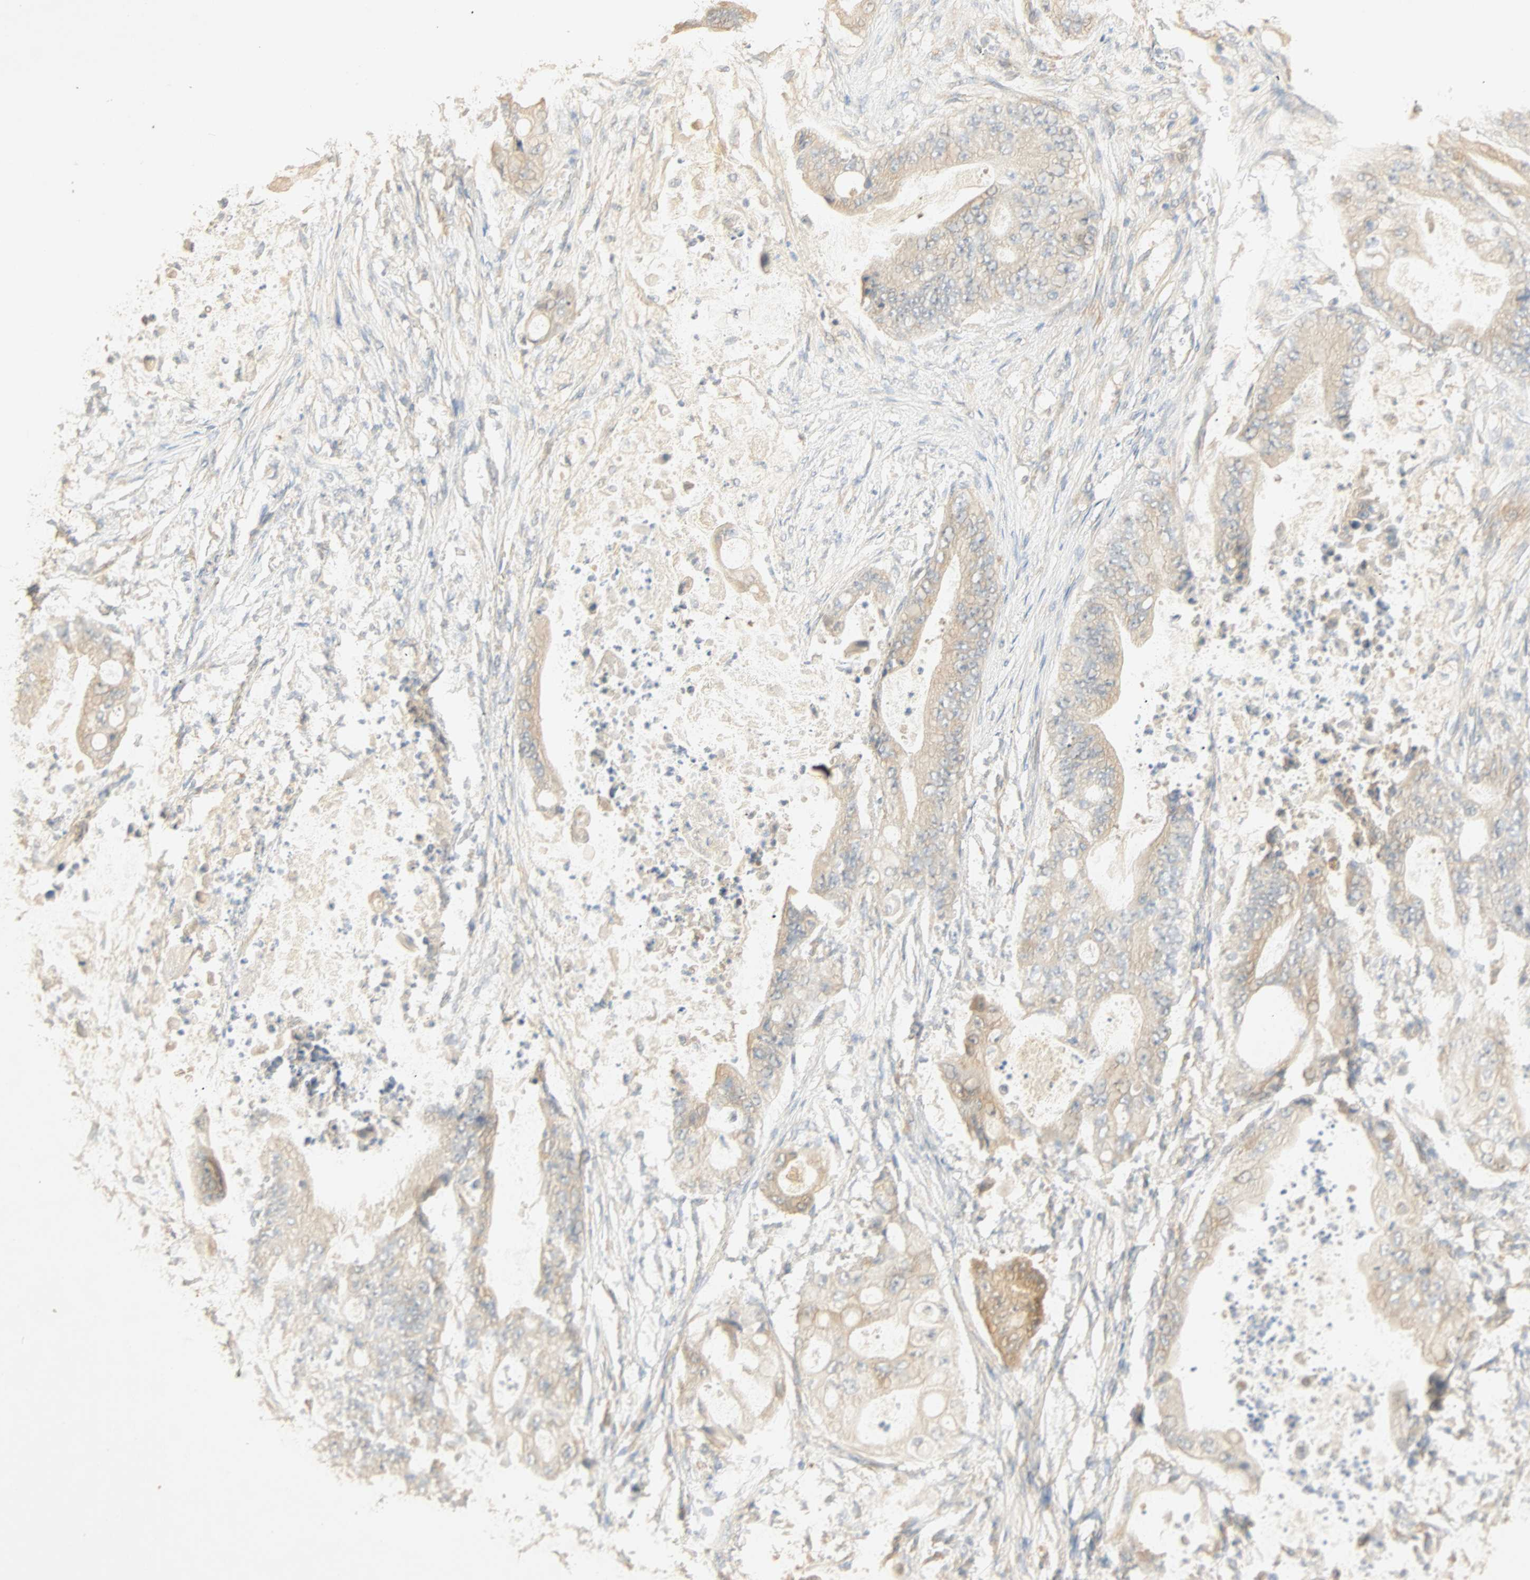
{"staining": {"intensity": "moderate", "quantity": "25%-75%", "location": "cytoplasmic/membranous"}, "tissue": "stomach cancer", "cell_type": "Tumor cells", "image_type": "cancer", "snomed": [{"axis": "morphology", "description": "Adenocarcinoma, NOS"}, {"axis": "topography", "description": "Stomach"}], "caption": "The micrograph shows immunohistochemical staining of adenocarcinoma (stomach). There is moderate cytoplasmic/membranous expression is identified in about 25%-75% of tumor cells.", "gene": "SELENBP1", "patient": {"sex": "female", "age": 73}}